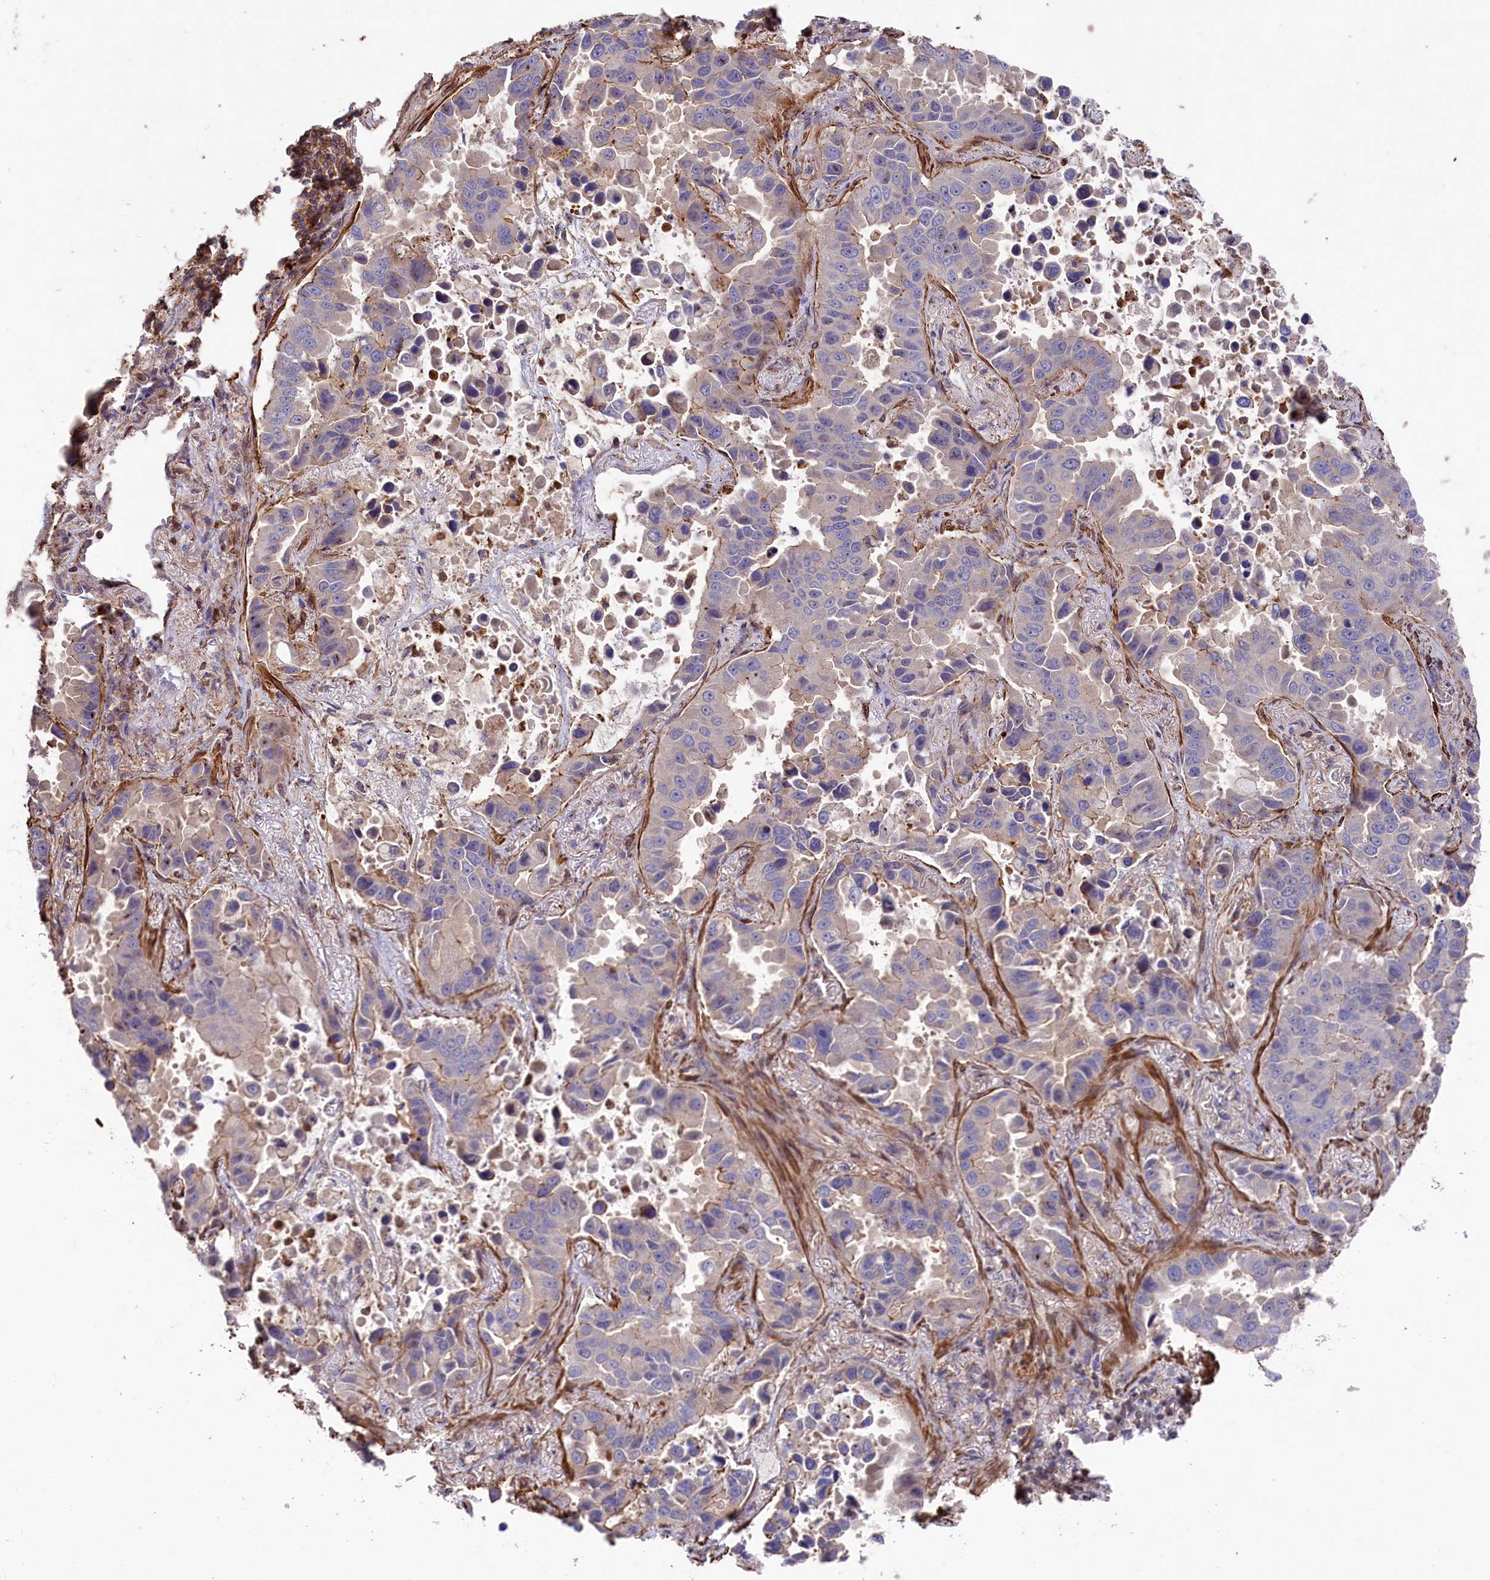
{"staining": {"intensity": "moderate", "quantity": "<25%", "location": "cytoplasmic/membranous"}, "tissue": "lung cancer", "cell_type": "Tumor cells", "image_type": "cancer", "snomed": [{"axis": "morphology", "description": "Adenocarcinoma, NOS"}, {"axis": "topography", "description": "Lung"}], "caption": "Immunohistochemical staining of adenocarcinoma (lung) demonstrates low levels of moderate cytoplasmic/membranous staining in about <25% of tumor cells.", "gene": "RAPSN", "patient": {"sex": "male", "age": 64}}